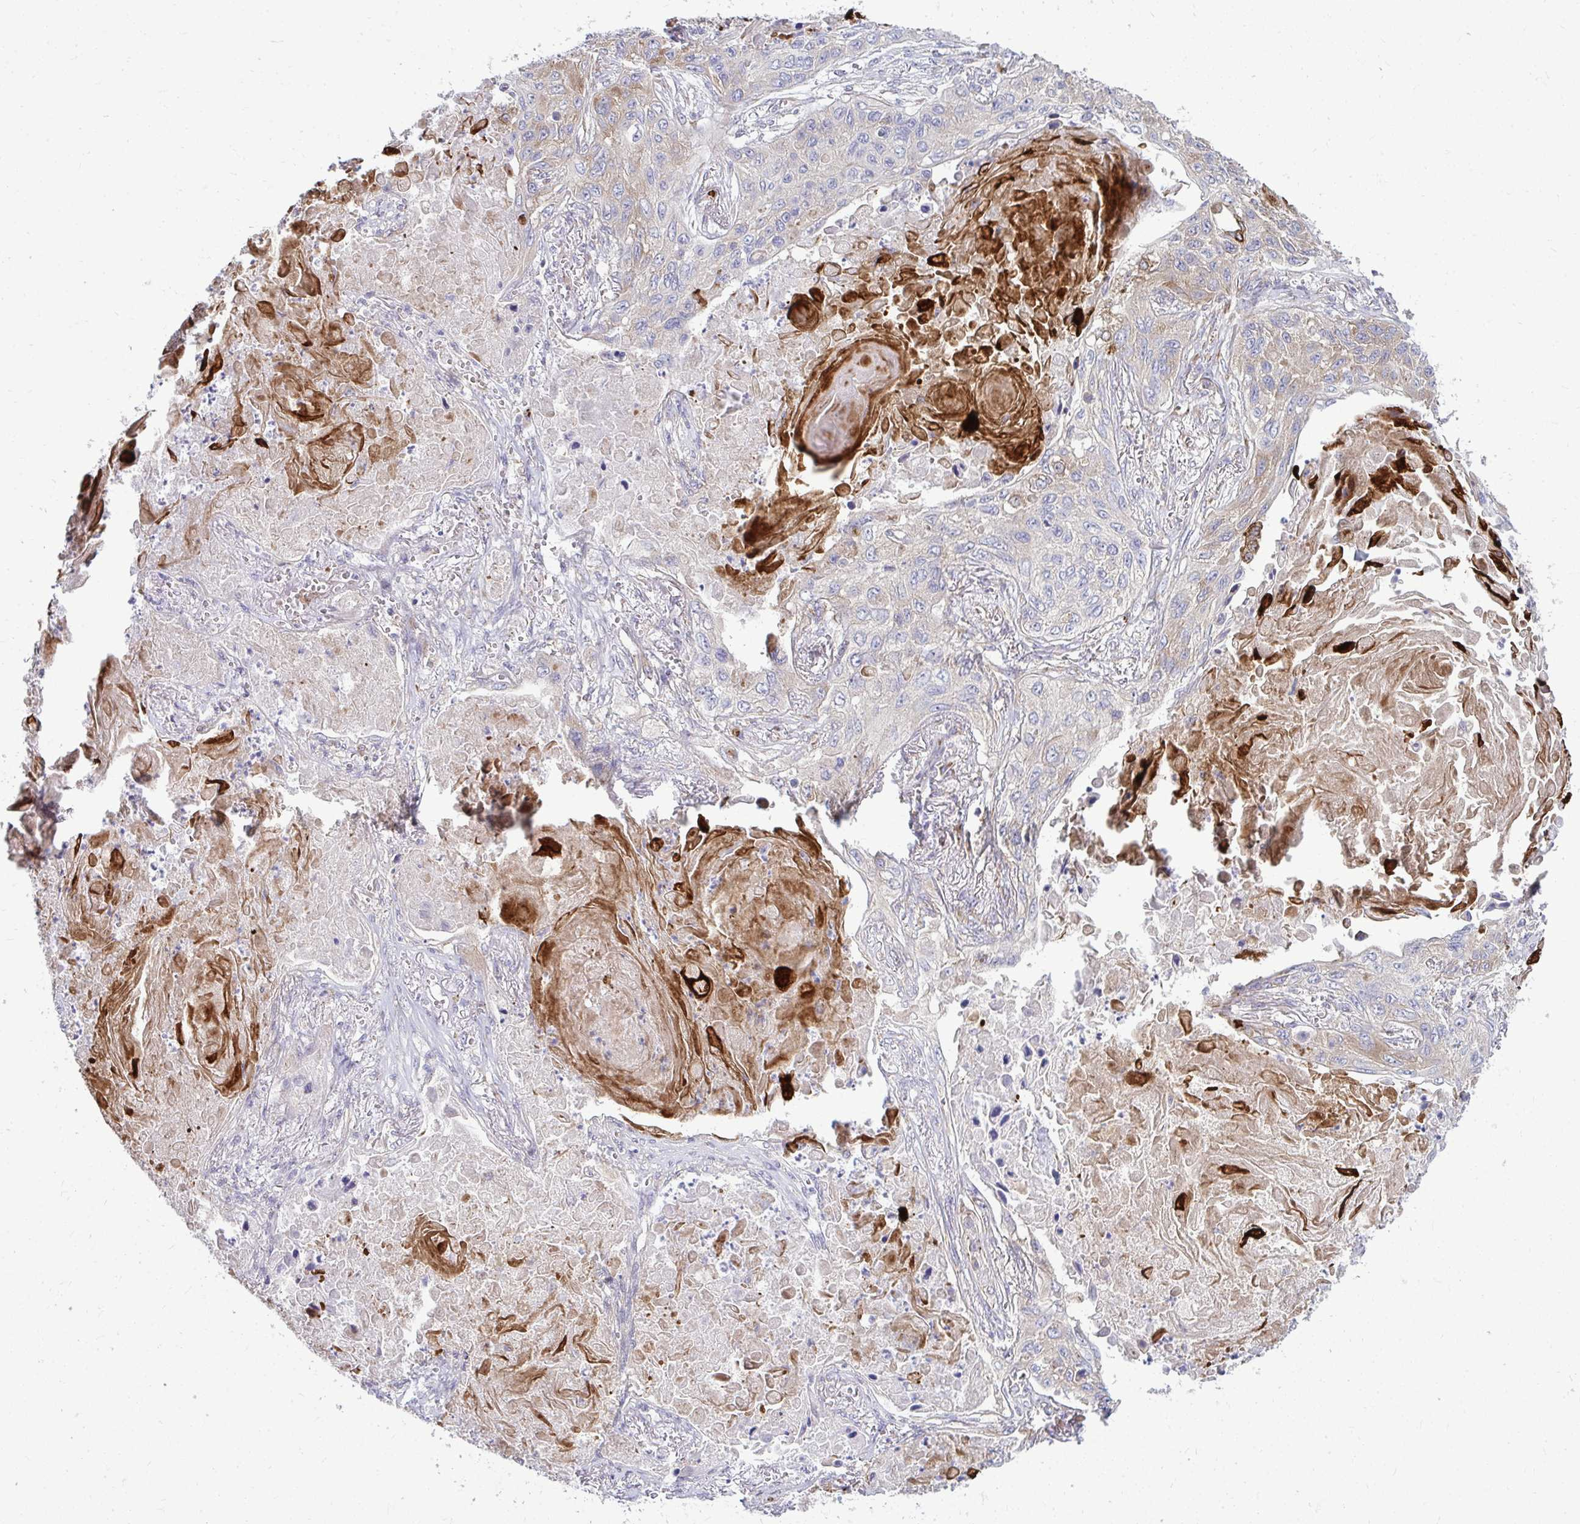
{"staining": {"intensity": "weak", "quantity": "25%-75%", "location": "cytoplasmic/membranous"}, "tissue": "lung cancer", "cell_type": "Tumor cells", "image_type": "cancer", "snomed": [{"axis": "morphology", "description": "Squamous cell carcinoma, NOS"}, {"axis": "topography", "description": "Lung"}], "caption": "This is a photomicrograph of immunohistochemistry staining of lung squamous cell carcinoma, which shows weak positivity in the cytoplasmic/membranous of tumor cells.", "gene": "GFPT2", "patient": {"sex": "male", "age": 75}}